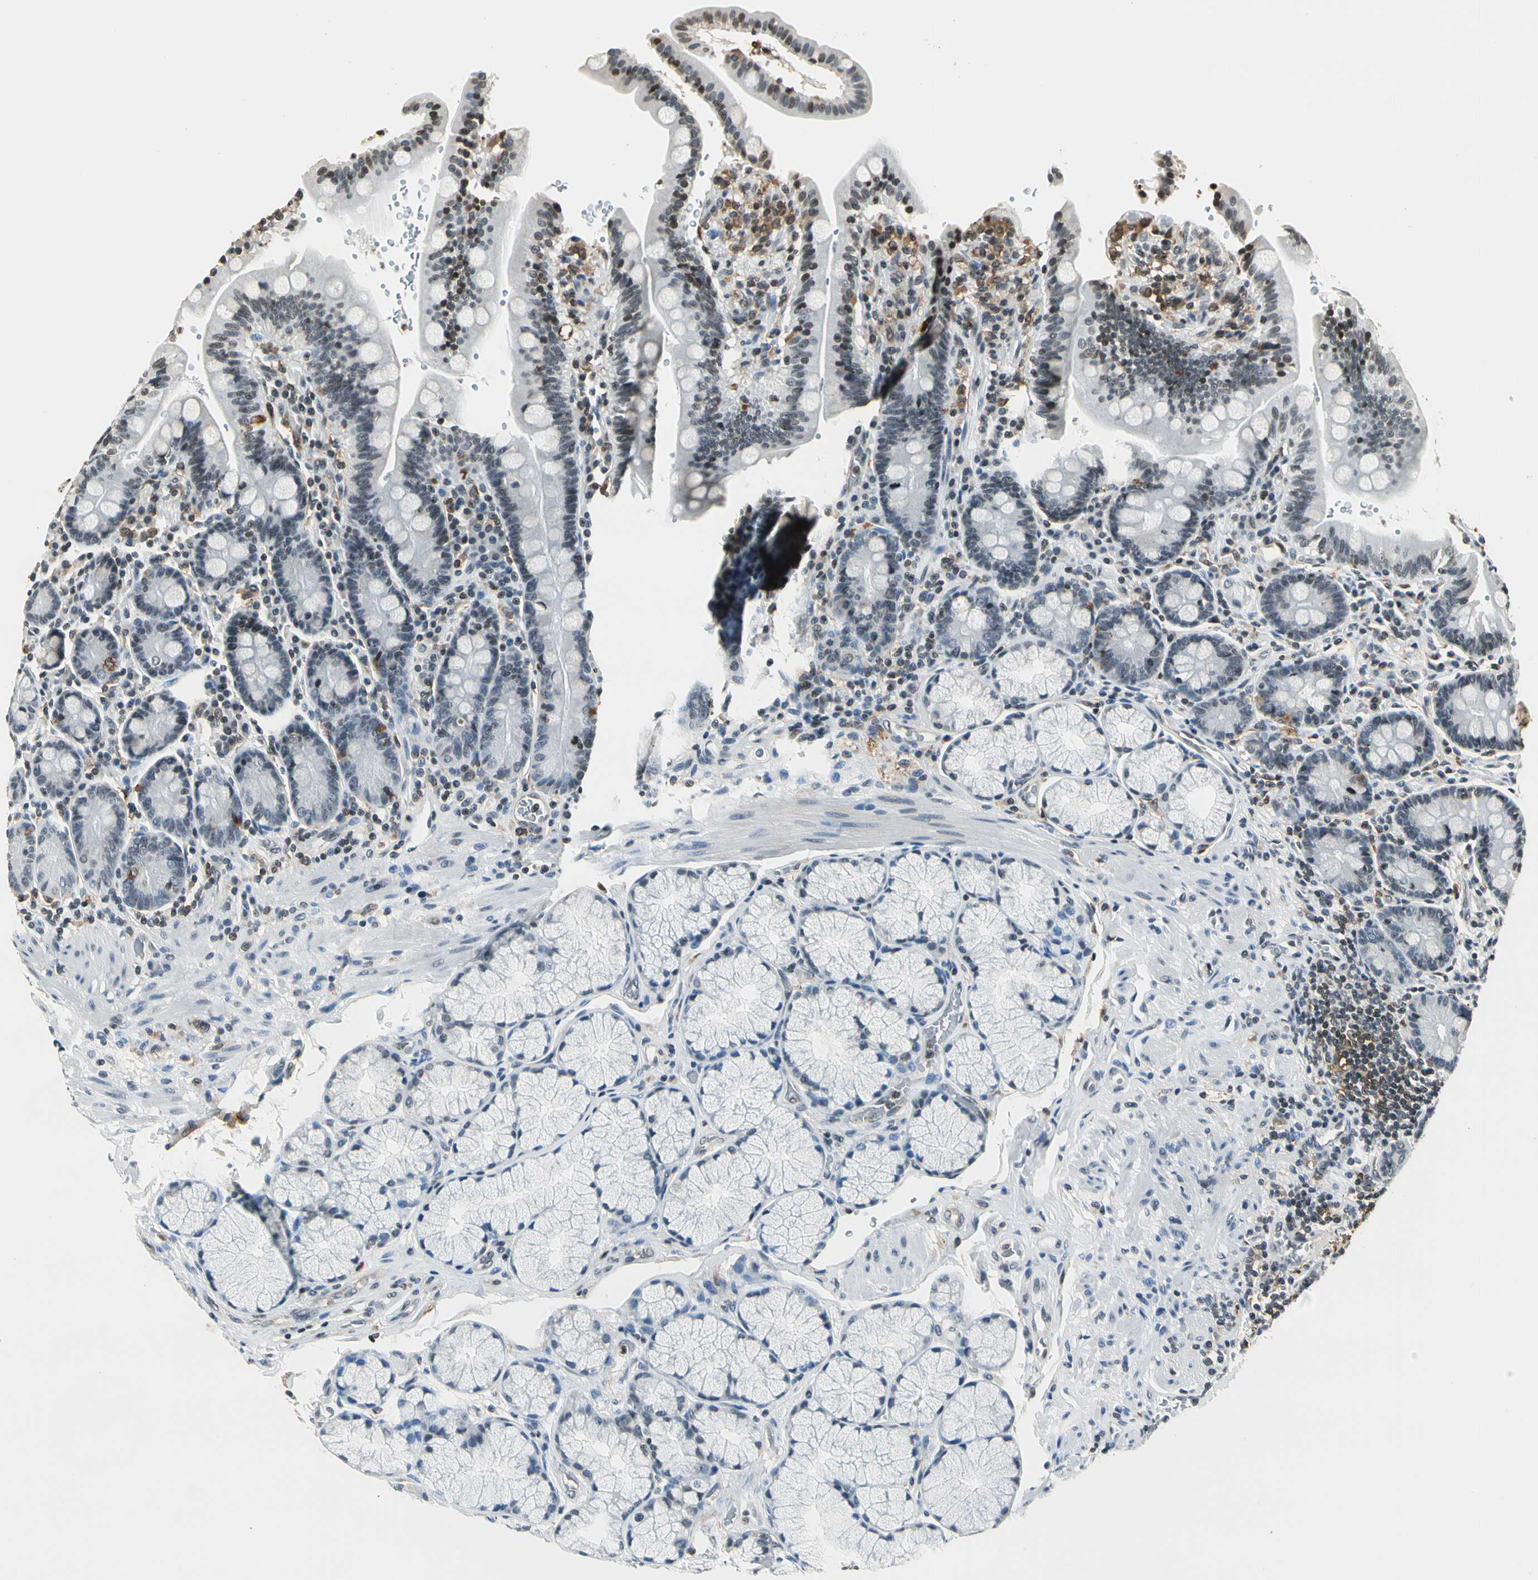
{"staining": {"intensity": "moderate", "quantity": "<25%", "location": "nuclear"}, "tissue": "duodenum", "cell_type": "Glandular cells", "image_type": "normal", "snomed": [{"axis": "morphology", "description": "Normal tissue, NOS"}, {"axis": "topography", "description": "Pancreas"}, {"axis": "topography", "description": "Duodenum"}], "caption": "Human duodenum stained for a protein (brown) shows moderate nuclear positive positivity in approximately <25% of glandular cells.", "gene": "FER", "patient": {"sex": "male", "age": 79}}